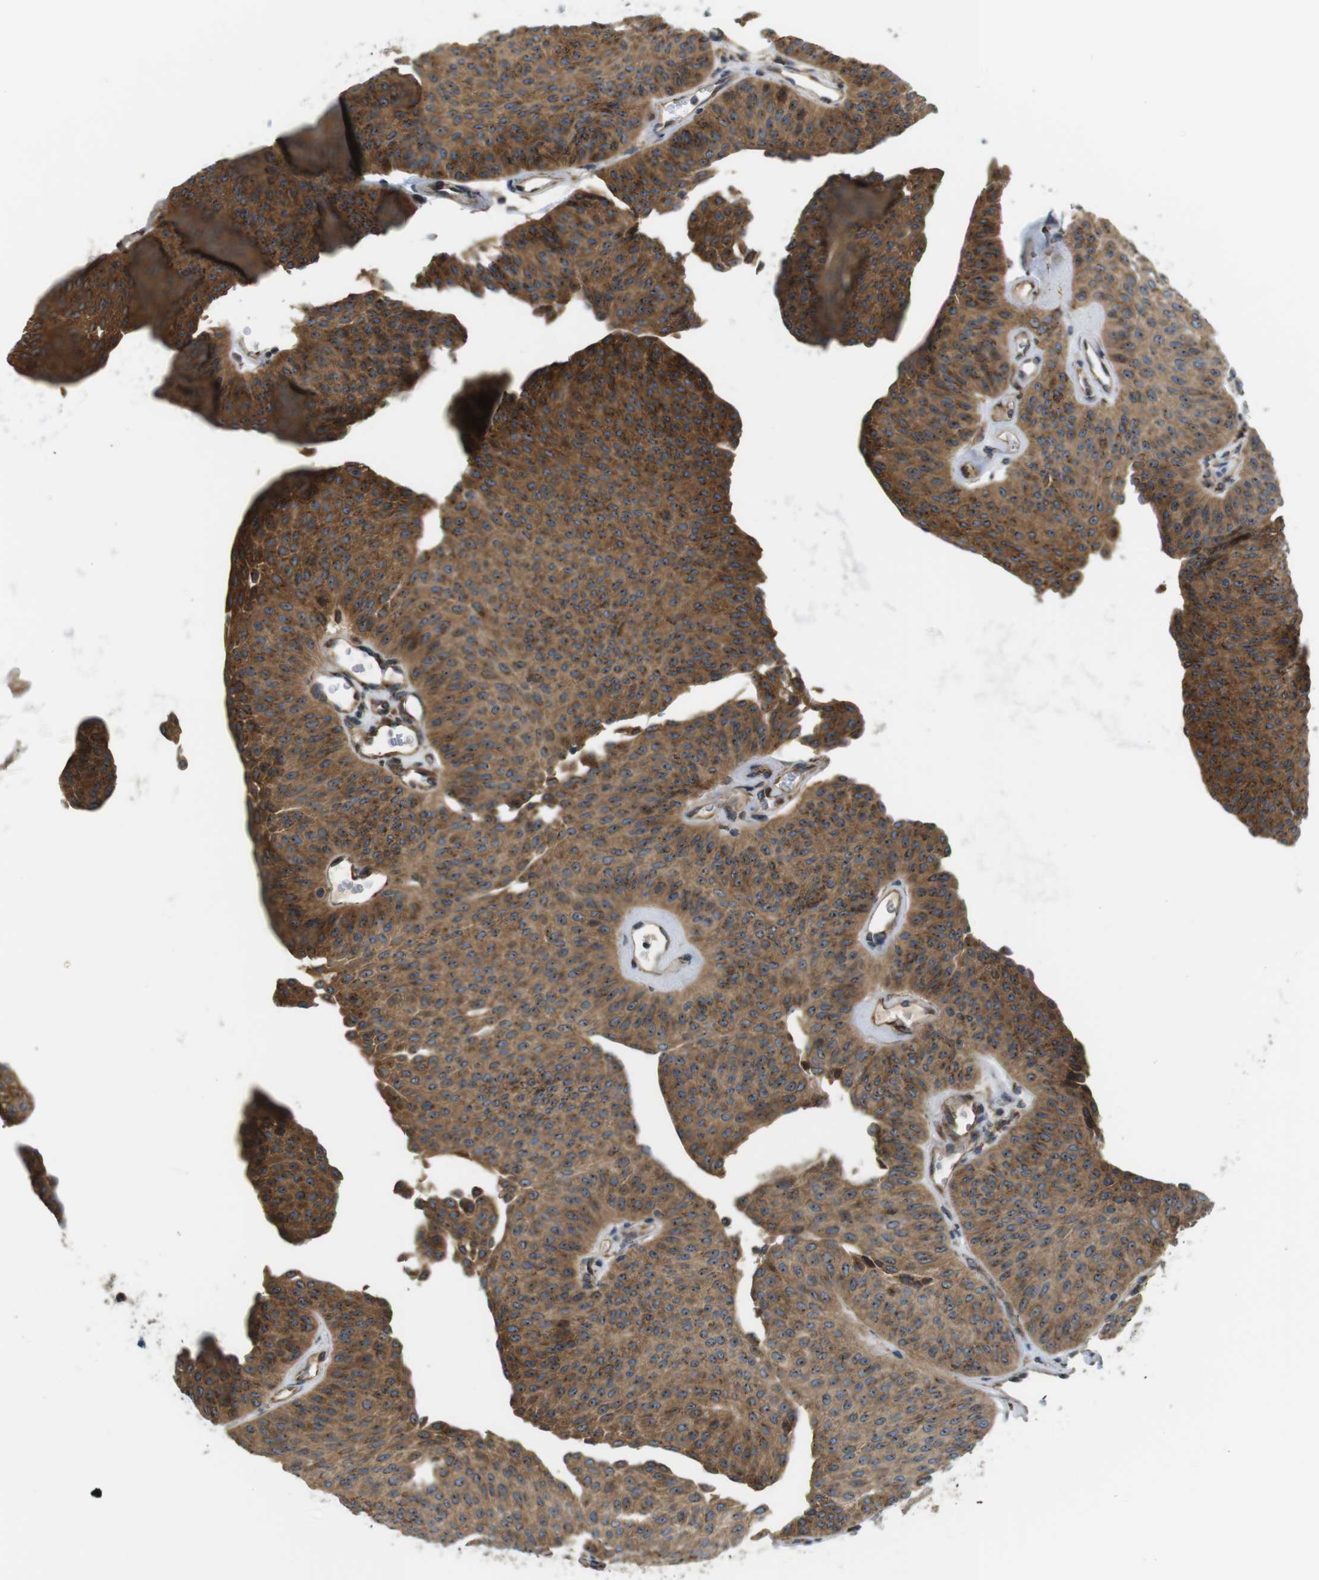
{"staining": {"intensity": "moderate", "quantity": ">75%", "location": "cytoplasmic/membranous,nuclear"}, "tissue": "urothelial cancer", "cell_type": "Tumor cells", "image_type": "cancer", "snomed": [{"axis": "morphology", "description": "Urothelial carcinoma, Low grade"}, {"axis": "topography", "description": "Urinary bladder"}], "caption": "IHC histopathology image of human urothelial carcinoma (low-grade) stained for a protein (brown), which demonstrates medium levels of moderate cytoplasmic/membranous and nuclear positivity in about >75% of tumor cells.", "gene": "TMEM143", "patient": {"sex": "female", "age": 60}}